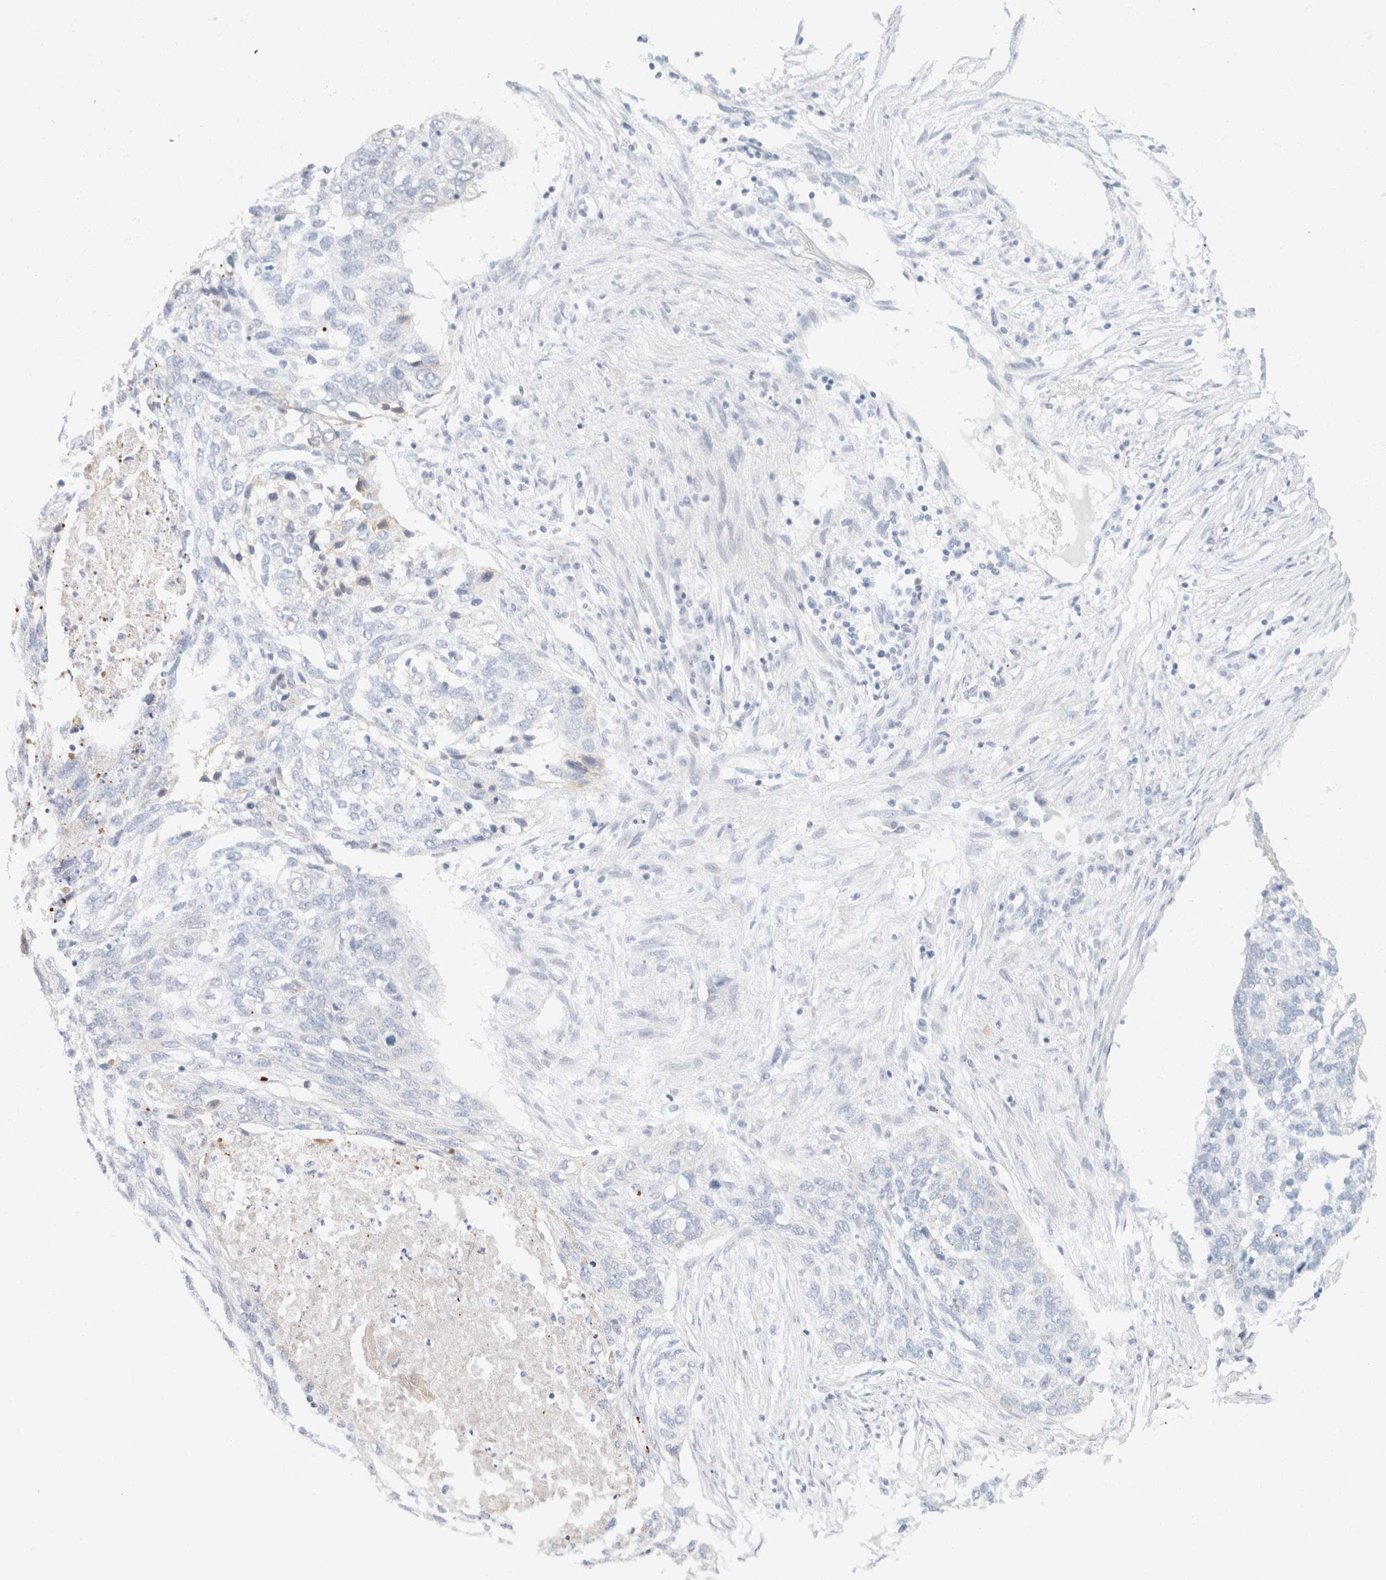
{"staining": {"intensity": "negative", "quantity": "none", "location": "none"}, "tissue": "lung cancer", "cell_type": "Tumor cells", "image_type": "cancer", "snomed": [{"axis": "morphology", "description": "Squamous cell carcinoma, NOS"}, {"axis": "topography", "description": "Lung"}], "caption": "Histopathology image shows no significant protein staining in tumor cells of lung cancer (squamous cell carcinoma).", "gene": "KRT20", "patient": {"sex": "female", "age": 63}}